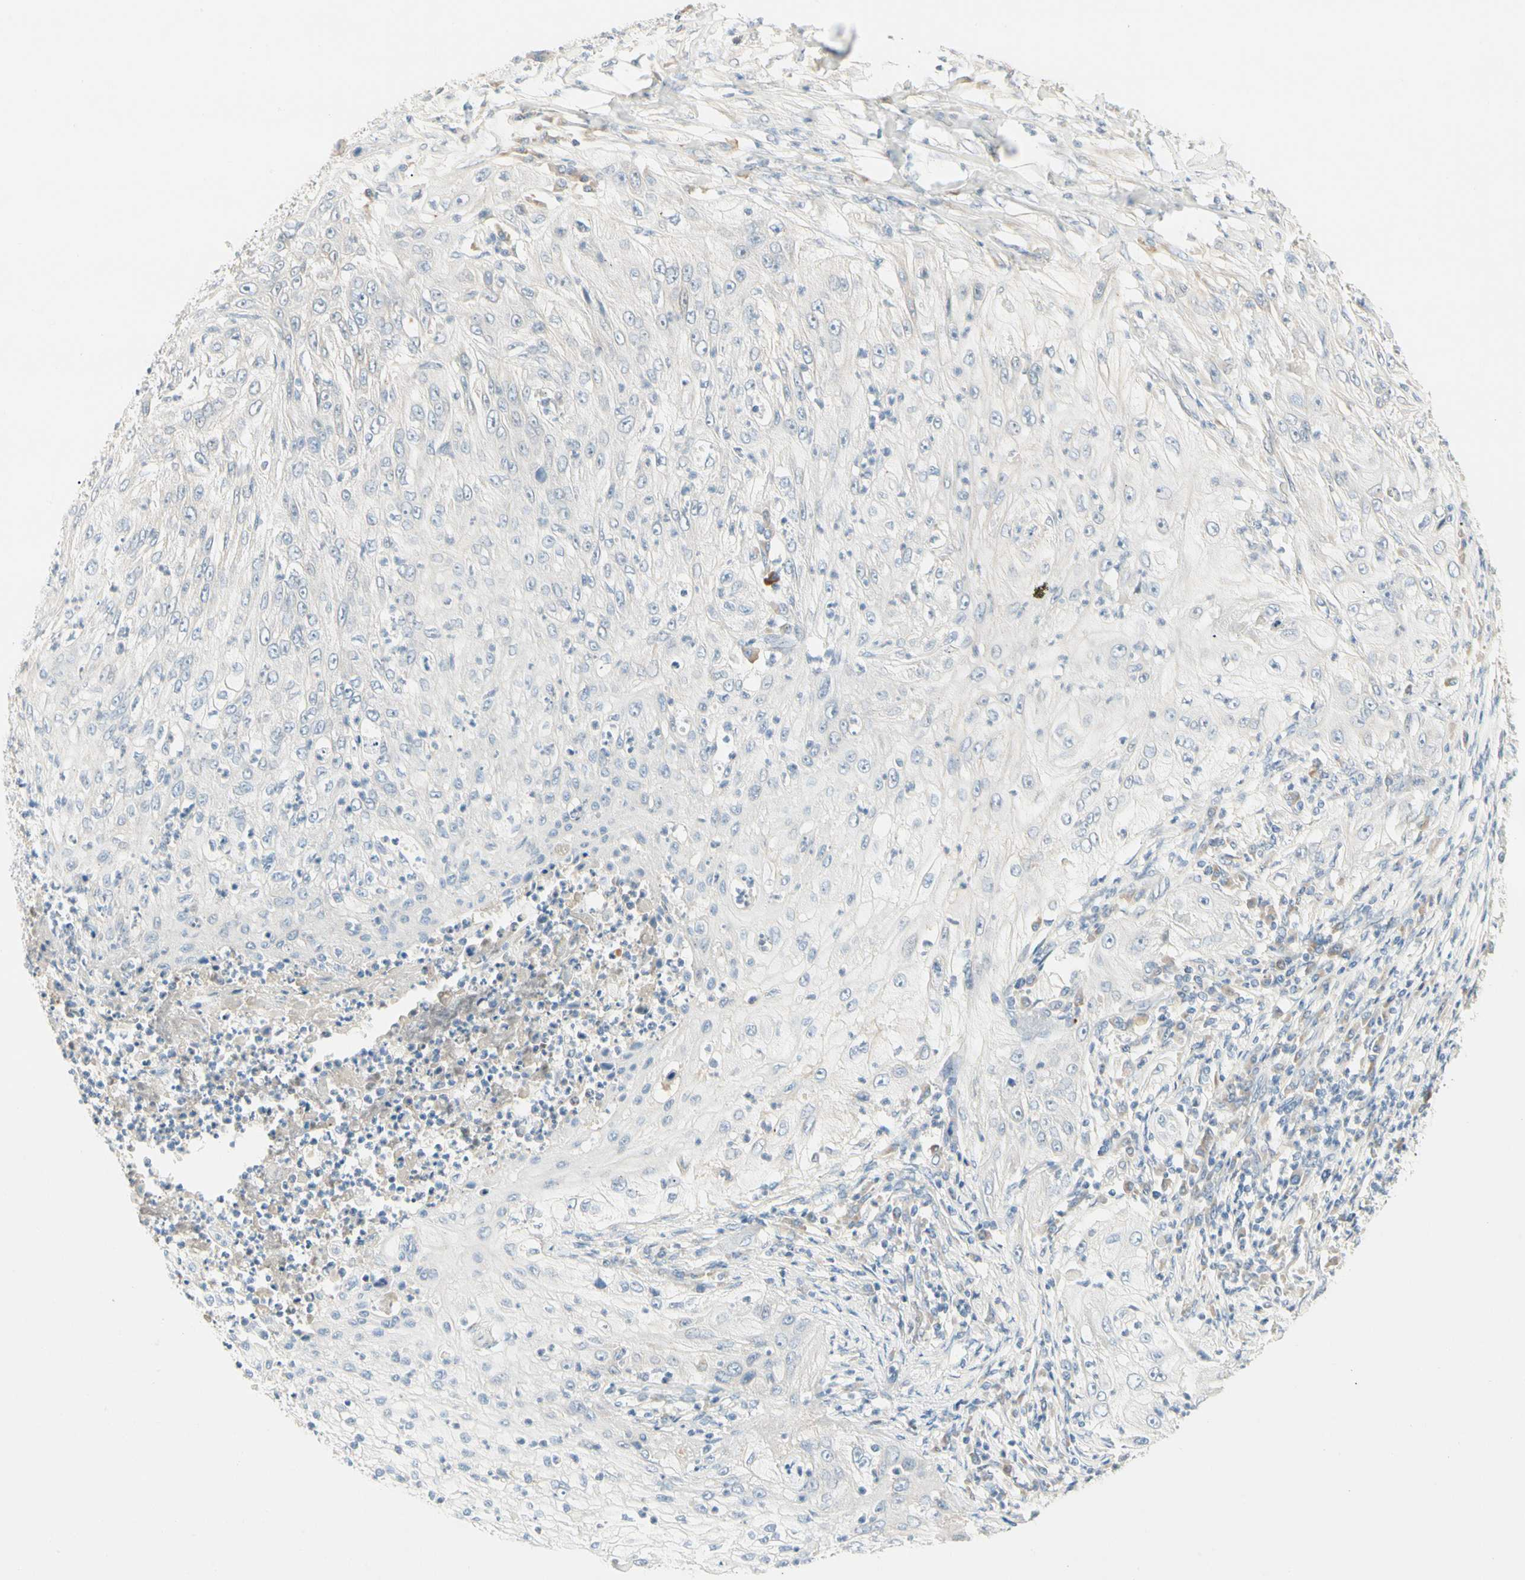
{"staining": {"intensity": "negative", "quantity": "none", "location": "none"}, "tissue": "lung cancer", "cell_type": "Tumor cells", "image_type": "cancer", "snomed": [{"axis": "morphology", "description": "Inflammation, NOS"}, {"axis": "morphology", "description": "Squamous cell carcinoma, NOS"}, {"axis": "topography", "description": "Lymph node"}, {"axis": "topography", "description": "Soft tissue"}, {"axis": "topography", "description": "Lung"}], "caption": "Immunohistochemical staining of lung cancer (squamous cell carcinoma) displays no significant positivity in tumor cells. (DAB (3,3'-diaminobenzidine) immunohistochemistry, high magnification).", "gene": "ALDH18A1", "patient": {"sex": "male", "age": 66}}